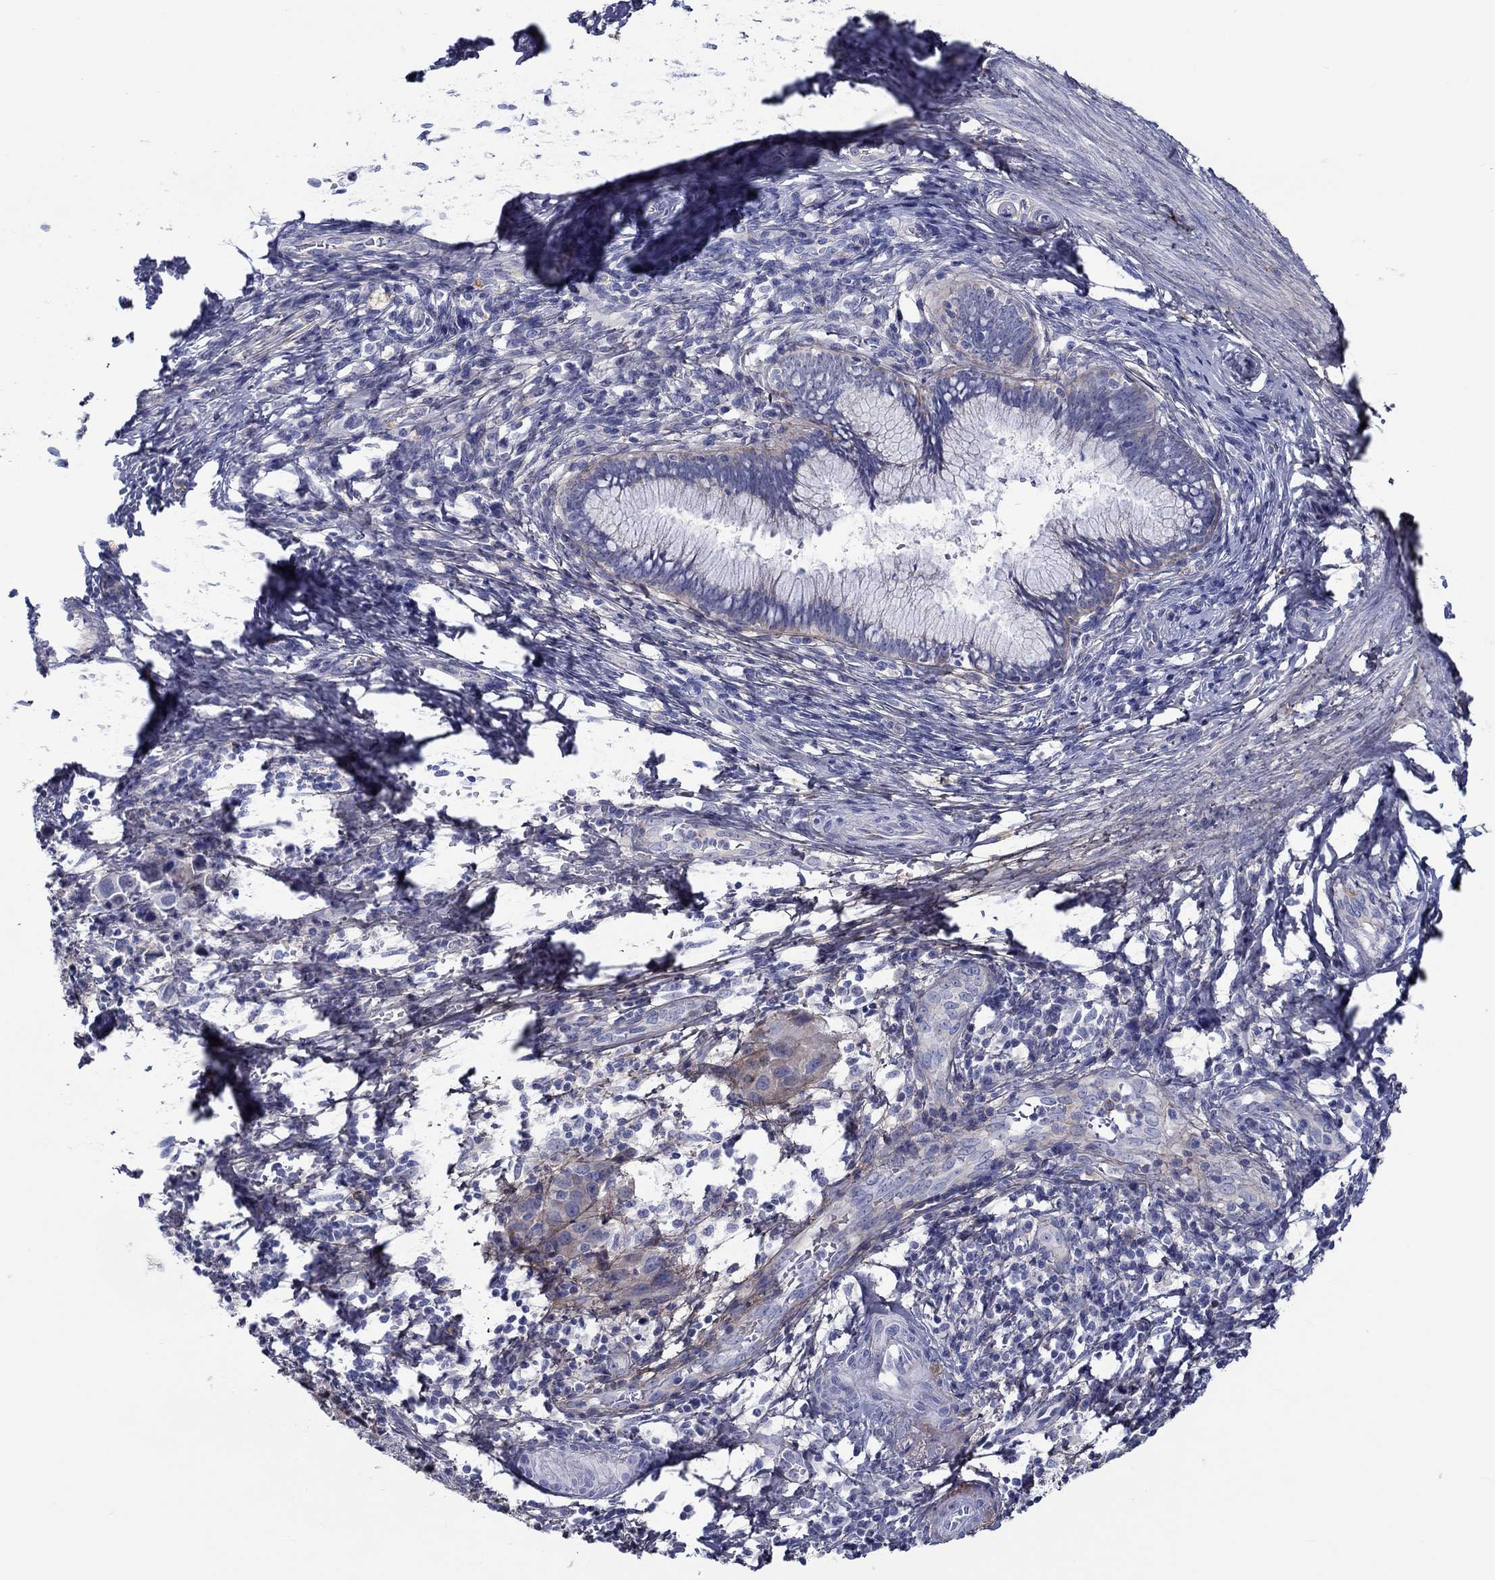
{"staining": {"intensity": "weak", "quantity": "25%-75%", "location": "cytoplasmic/membranous"}, "tissue": "cervical cancer", "cell_type": "Tumor cells", "image_type": "cancer", "snomed": [{"axis": "morphology", "description": "Squamous cell carcinoma, NOS"}, {"axis": "topography", "description": "Cervix"}], "caption": "There is low levels of weak cytoplasmic/membranous positivity in tumor cells of cervical cancer, as demonstrated by immunohistochemical staining (brown color).", "gene": "TGFBI", "patient": {"sex": "female", "age": 54}}